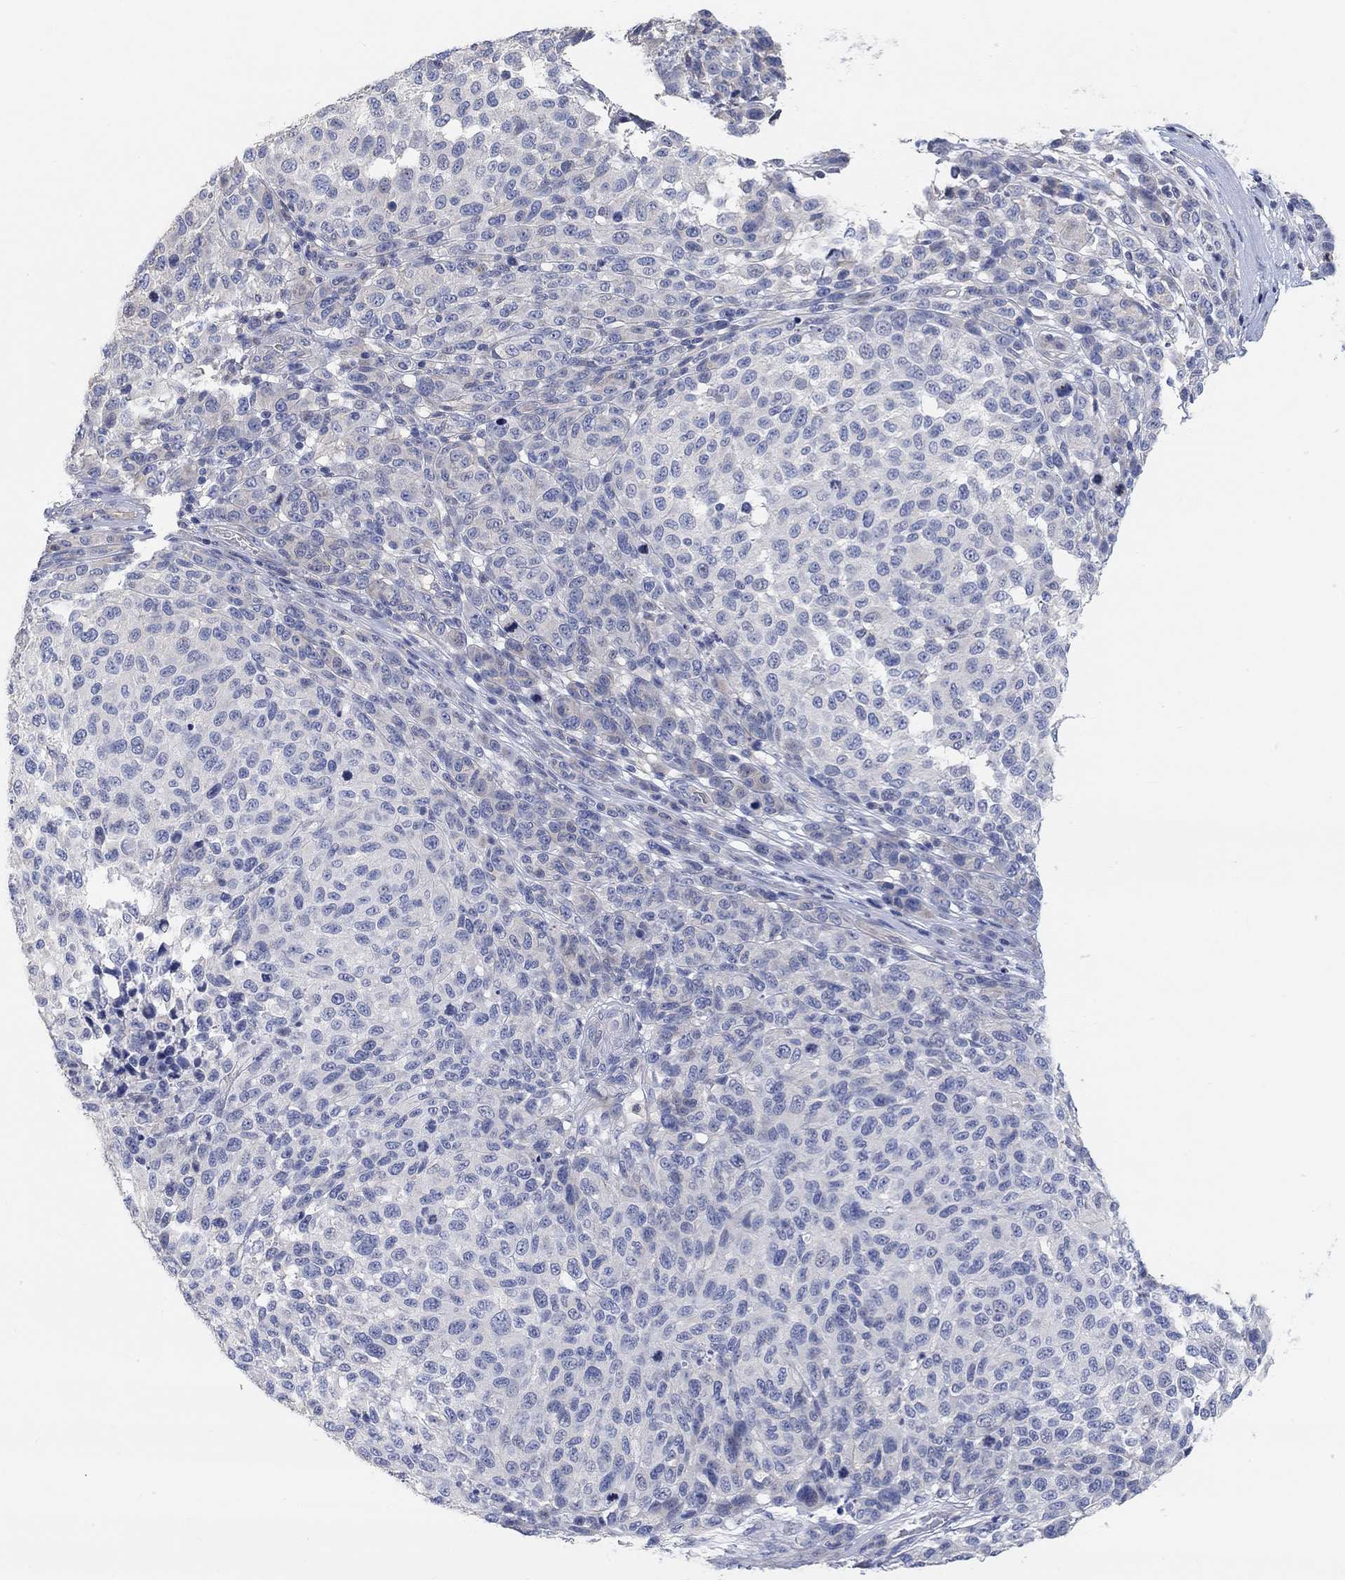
{"staining": {"intensity": "negative", "quantity": "none", "location": "none"}, "tissue": "melanoma", "cell_type": "Tumor cells", "image_type": "cancer", "snomed": [{"axis": "morphology", "description": "Malignant melanoma, NOS"}, {"axis": "topography", "description": "Skin"}], "caption": "High magnification brightfield microscopy of malignant melanoma stained with DAB (brown) and counterstained with hematoxylin (blue): tumor cells show no significant positivity.", "gene": "NLRP14", "patient": {"sex": "male", "age": 59}}